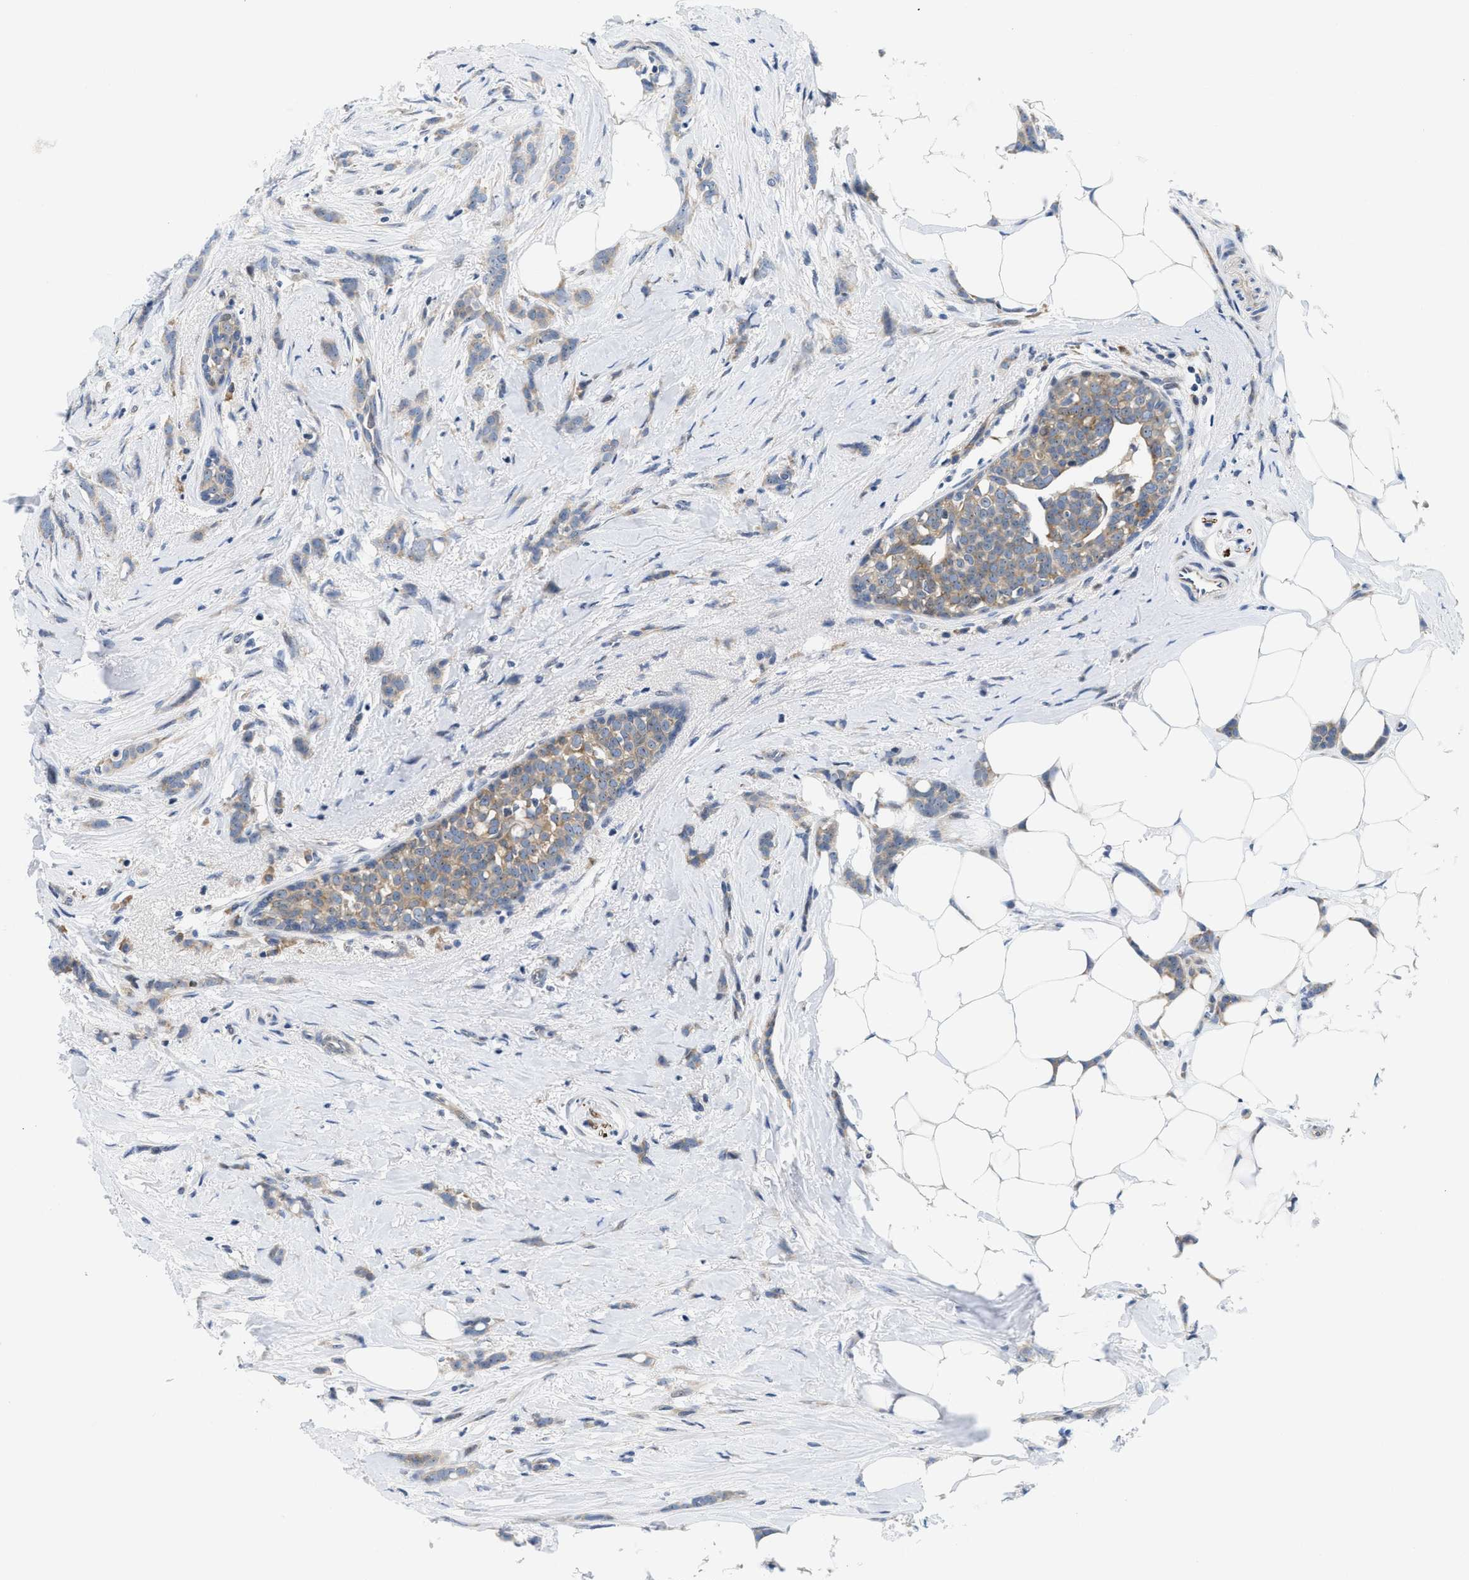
{"staining": {"intensity": "weak", "quantity": "25%-75%", "location": "cytoplasmic/membranous"}, "tissue": "breast cancer", "cell_type": "Tumor cells", "image_type": "cancer", "snomed": [{"axis": "morphology", "description": "Lobular carcinoma, in situ"}, {"axis": "morphology", "description": "Lobular carcinoma"}, {"axis": "topography", "description": "Breast"}], "caption": "Human breast cancer (lobular carcinoma) stained with a brown dye exhibits weak cytoplasmic/membranous positive positivity in about 25%-75% of tumor cells.", "gene": "IKBKE", "patient": {"sex": "female", "age": 41}}